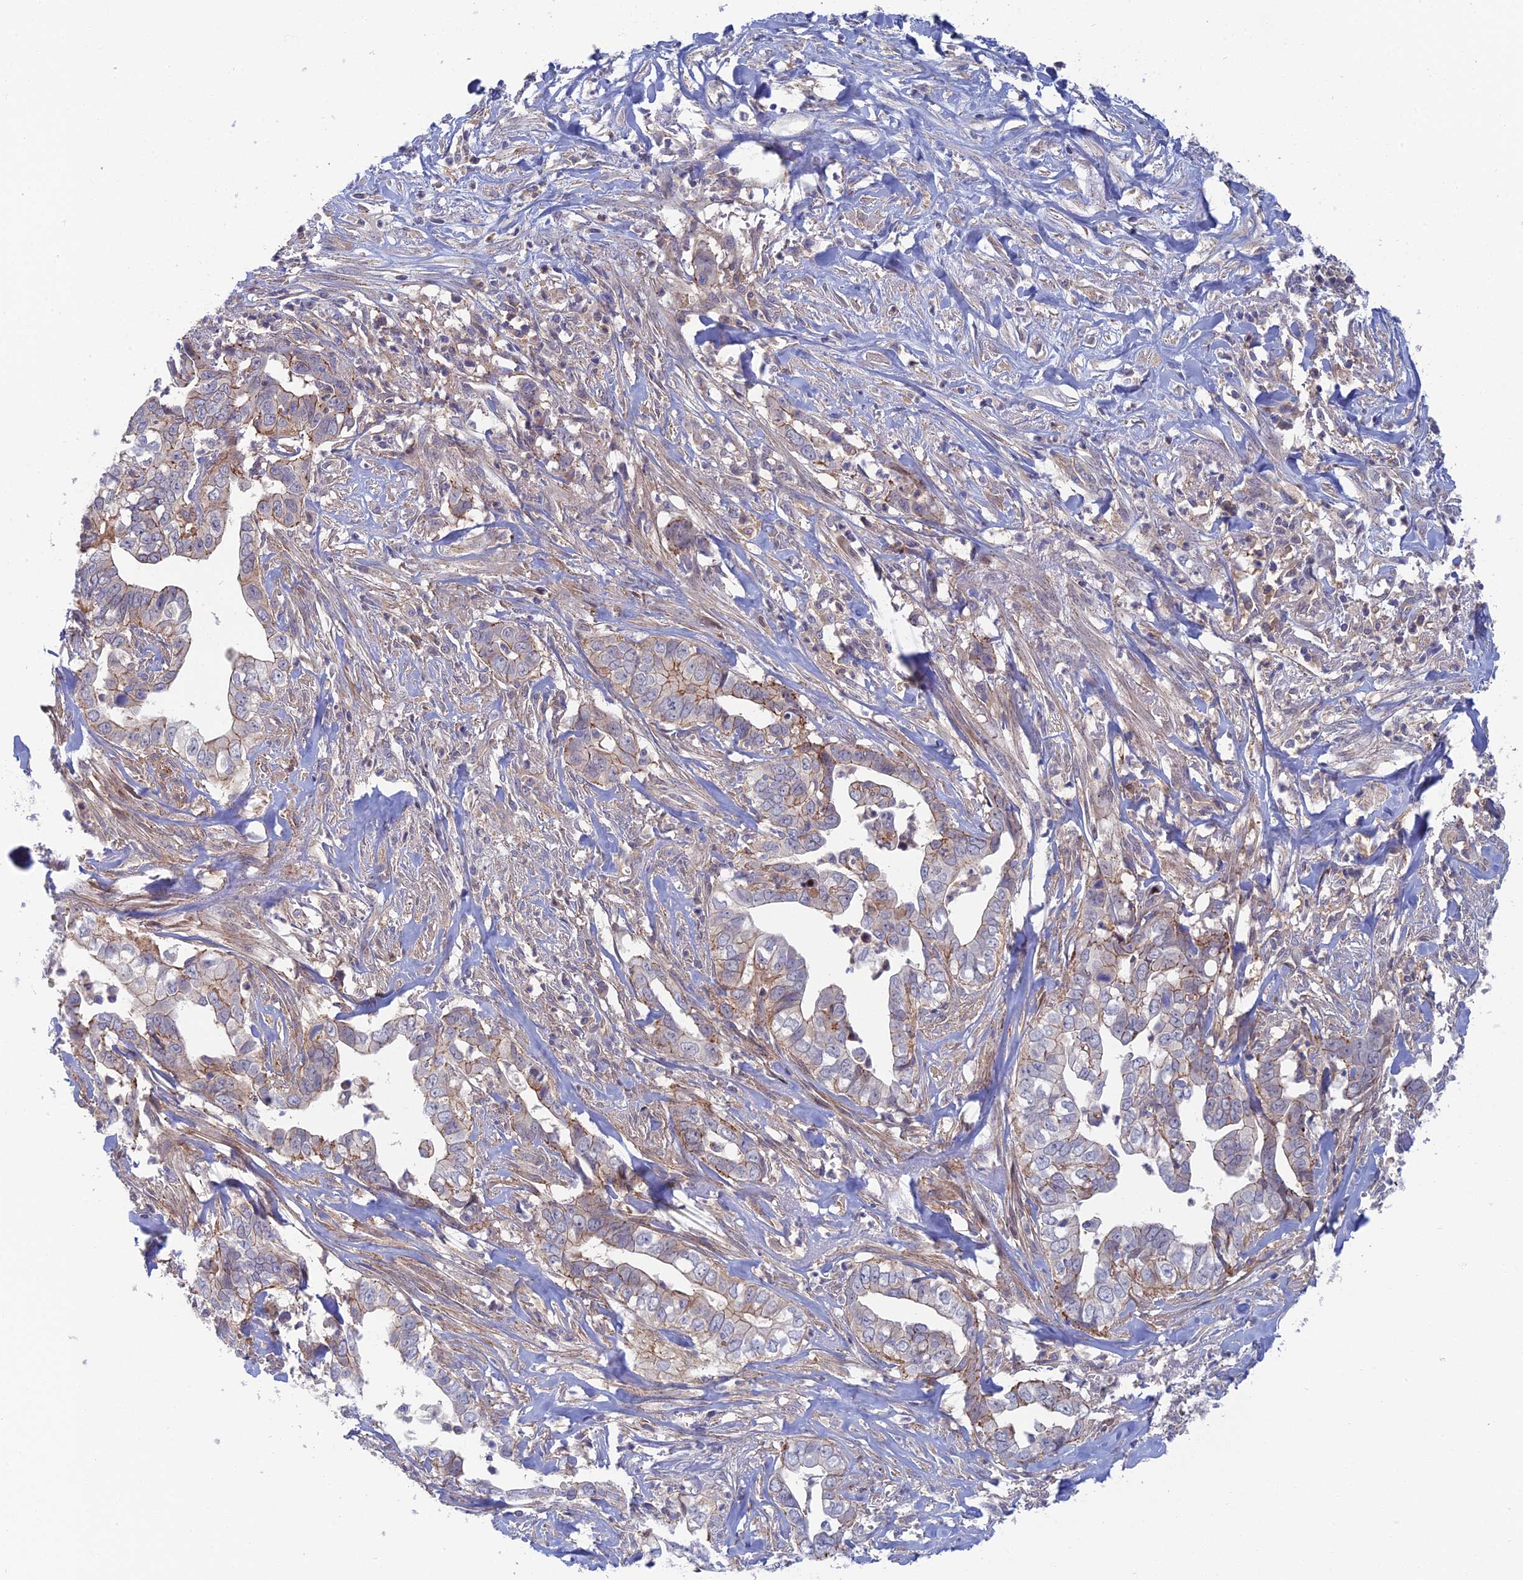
{"staining": {"intensity": "weak", "quantity": "25%-75%", "location": "cytoplasmic/membranous"}, "tissue": "liver cancer", "cell_type": "Tumor cells", "image_type": "cancer", "snomed": [{"axis": "morphology", "description": "Cholangiocarcinoma"}, {"axis": "topography", "description": "Liver"}], "caption": "There is low levels of weak cytoplasmic/membranous expression in tumor cells of liver cancer, as demonstrated by immunohistochemical staining (brown color).", "gene": "ABHD1", "patient": {"sex": "female", "age": 79}}